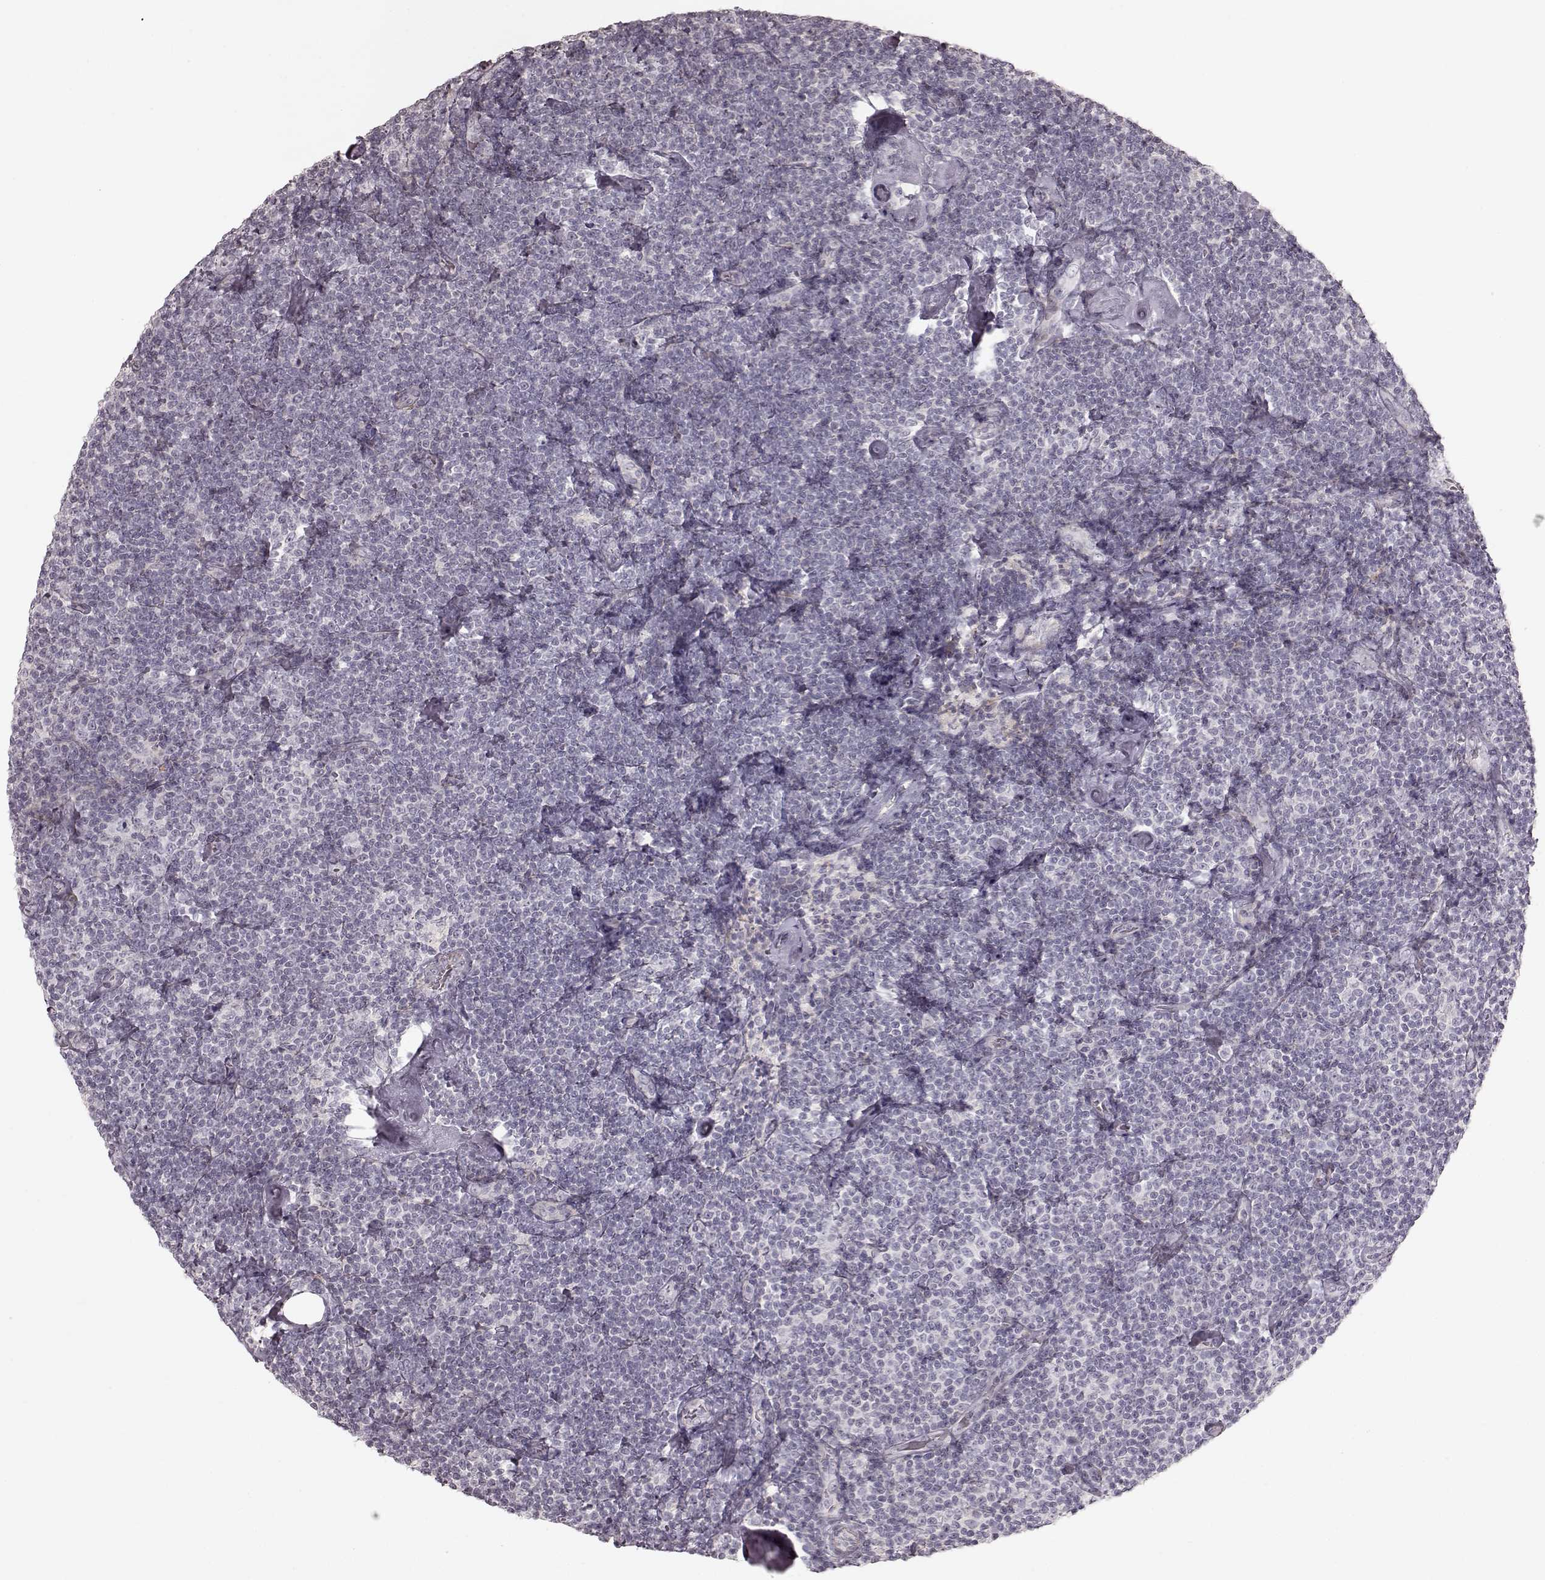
{"staining": {"intensity": "negative", "quantity": "none", "location": "none"}, "tissue": "lymphoma", "cell_type": "Tumor cells", "image_type": "cancer", "snomed": [{"axis": "morphology", "description": "Malignant lymphoma, non-Hodgkin's type, Low grade"}, {"axis": "topography", "description": "Lymph node"}], "caption": "This is an IHC image of lymphoma. There is no positivity in tumor cells.", "gene": "PRLHR", "patient": {"sex": "male", "age": 81}}